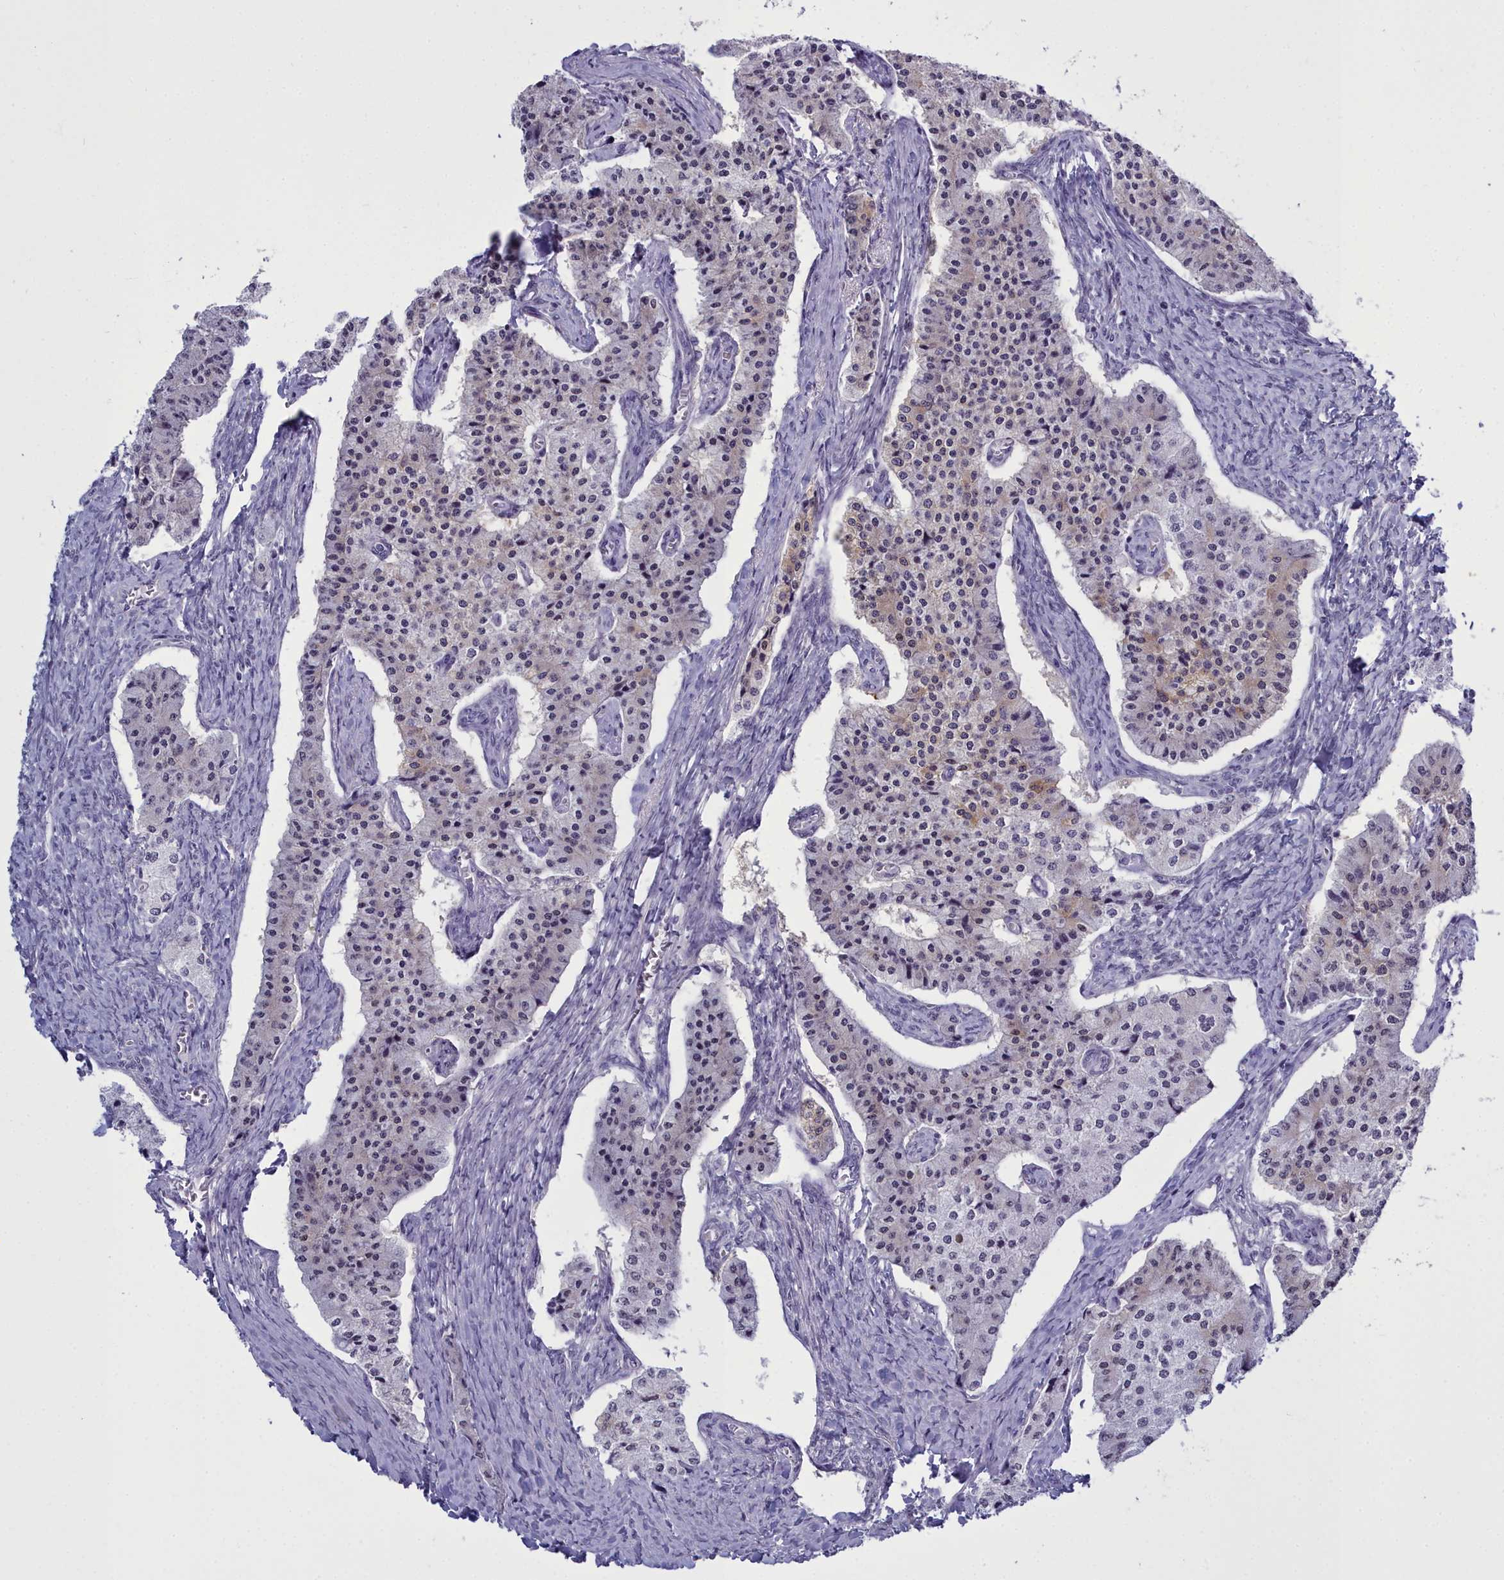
{"staining": {"intensity": "weak", "quantity": "<25%", "location": "cytoplasmic/membranous"}, "tissue": "carcinoid", "cell_type": "Tumor cells", "image_type": "cancer", "snomed": [{"axis": "morphology", "description": "Carcinoid, malignant, NOS"}, {"axis": "topography", "description": "Colon"}], "caption": "DAB (3,3'-diaminobenzidine) immunohistochemical staining of carcinoid demonstrates no significant staining in tumor cells.", "gene": "MAP6", "patient": {"sex": "female", "age": 52}}